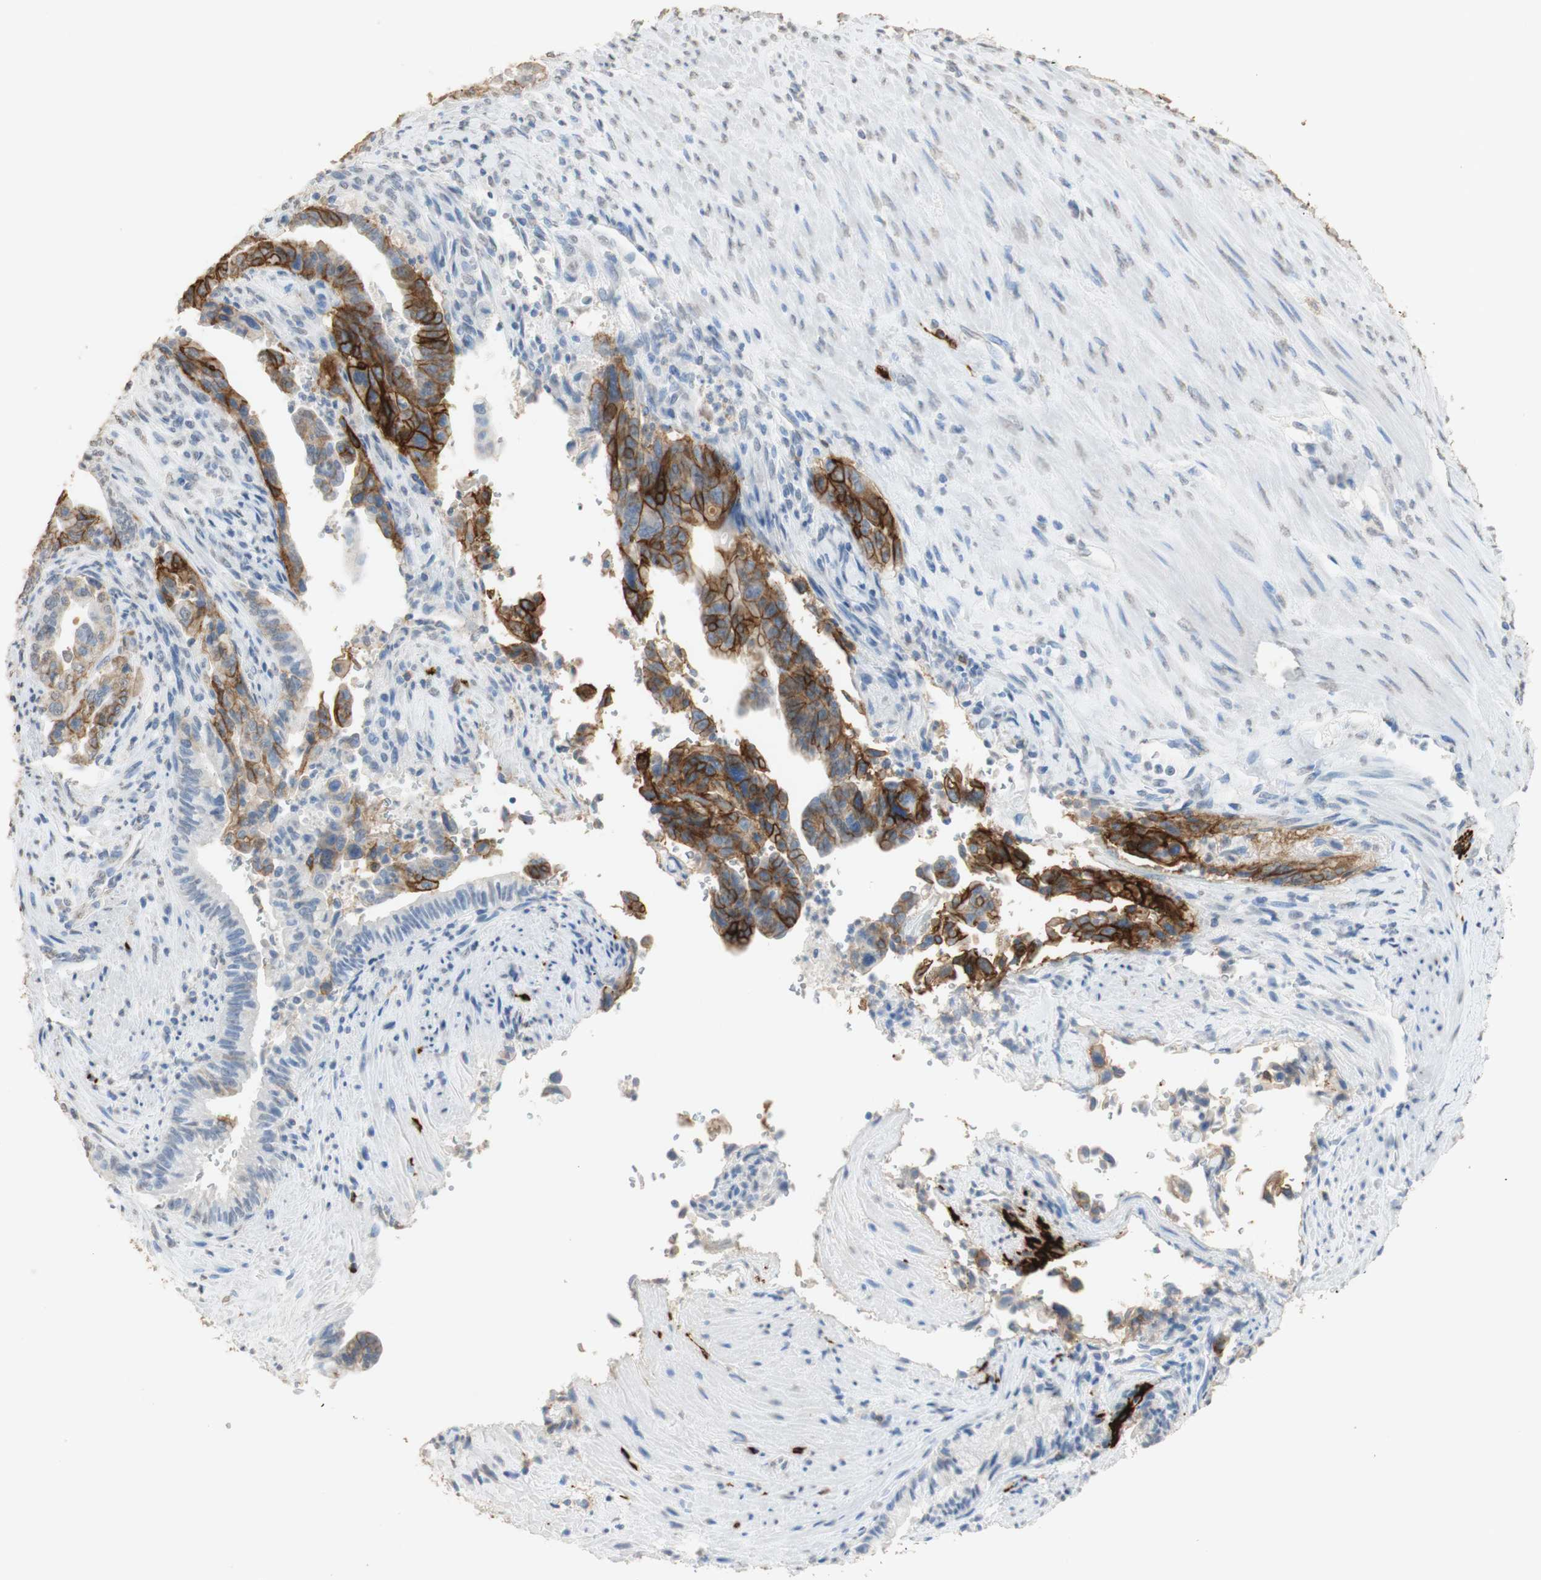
{"staining": {"intensity": "moderate", "quantity": "<25%", "location": "cytoplasmic/membranous"}, "tissue": "pancreatic cancer", "cell_type": "Tumor cells", "image_type": "cancer", "snomed": [{"axis": "morphology", "description": "Adenocarcinoma, NOS"}, {"axis": "topography", "description": "Pancreas"}], "caption": "Pancreatic cancer (adenocarcinoma) stained with a brown dye exhibits moderate cytoplasmic/membranous positive positivity in approximately <25% of tumor cells.", "gene": "L1CAM", "patient": {"sex": "male", "age": 70}}